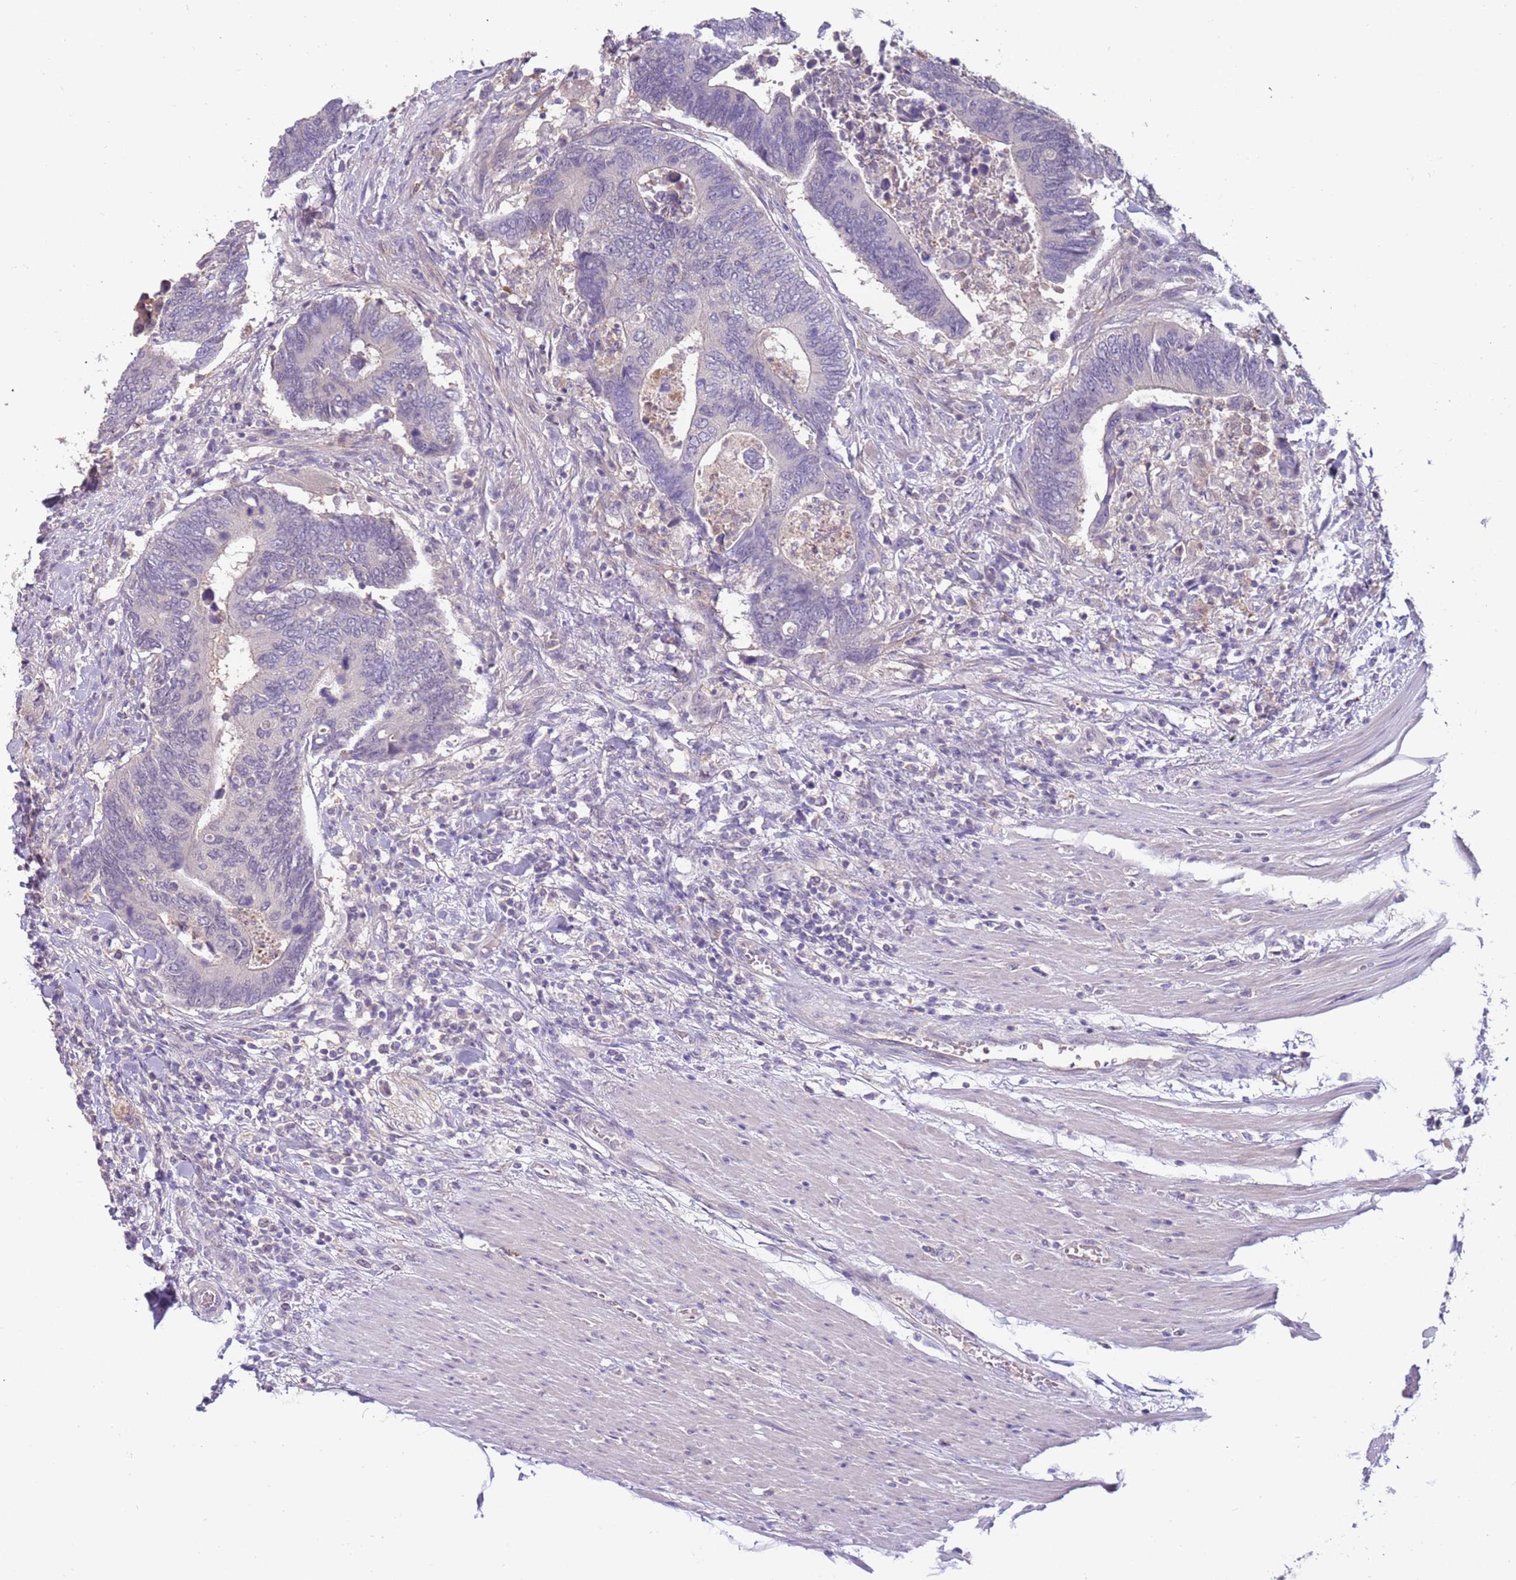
{"staining": {"intensity": "negative", "quantity": "none", "location": "none"}, "tissue": "colorectal cancer", "cell_type": "Tumor cells", "image_type": "cancer", "snomed": [{"axis": "morphology", "description": "Adenocarcinoma, NOS"}, {"axis": "topography", "description": "Colon"}], "caption": "Tumor cells show no significant protein expression in adenocarcinoma (colorectal).", "gene": "ARHGAP5", "patient": {"sex": "male", "age": 87}}